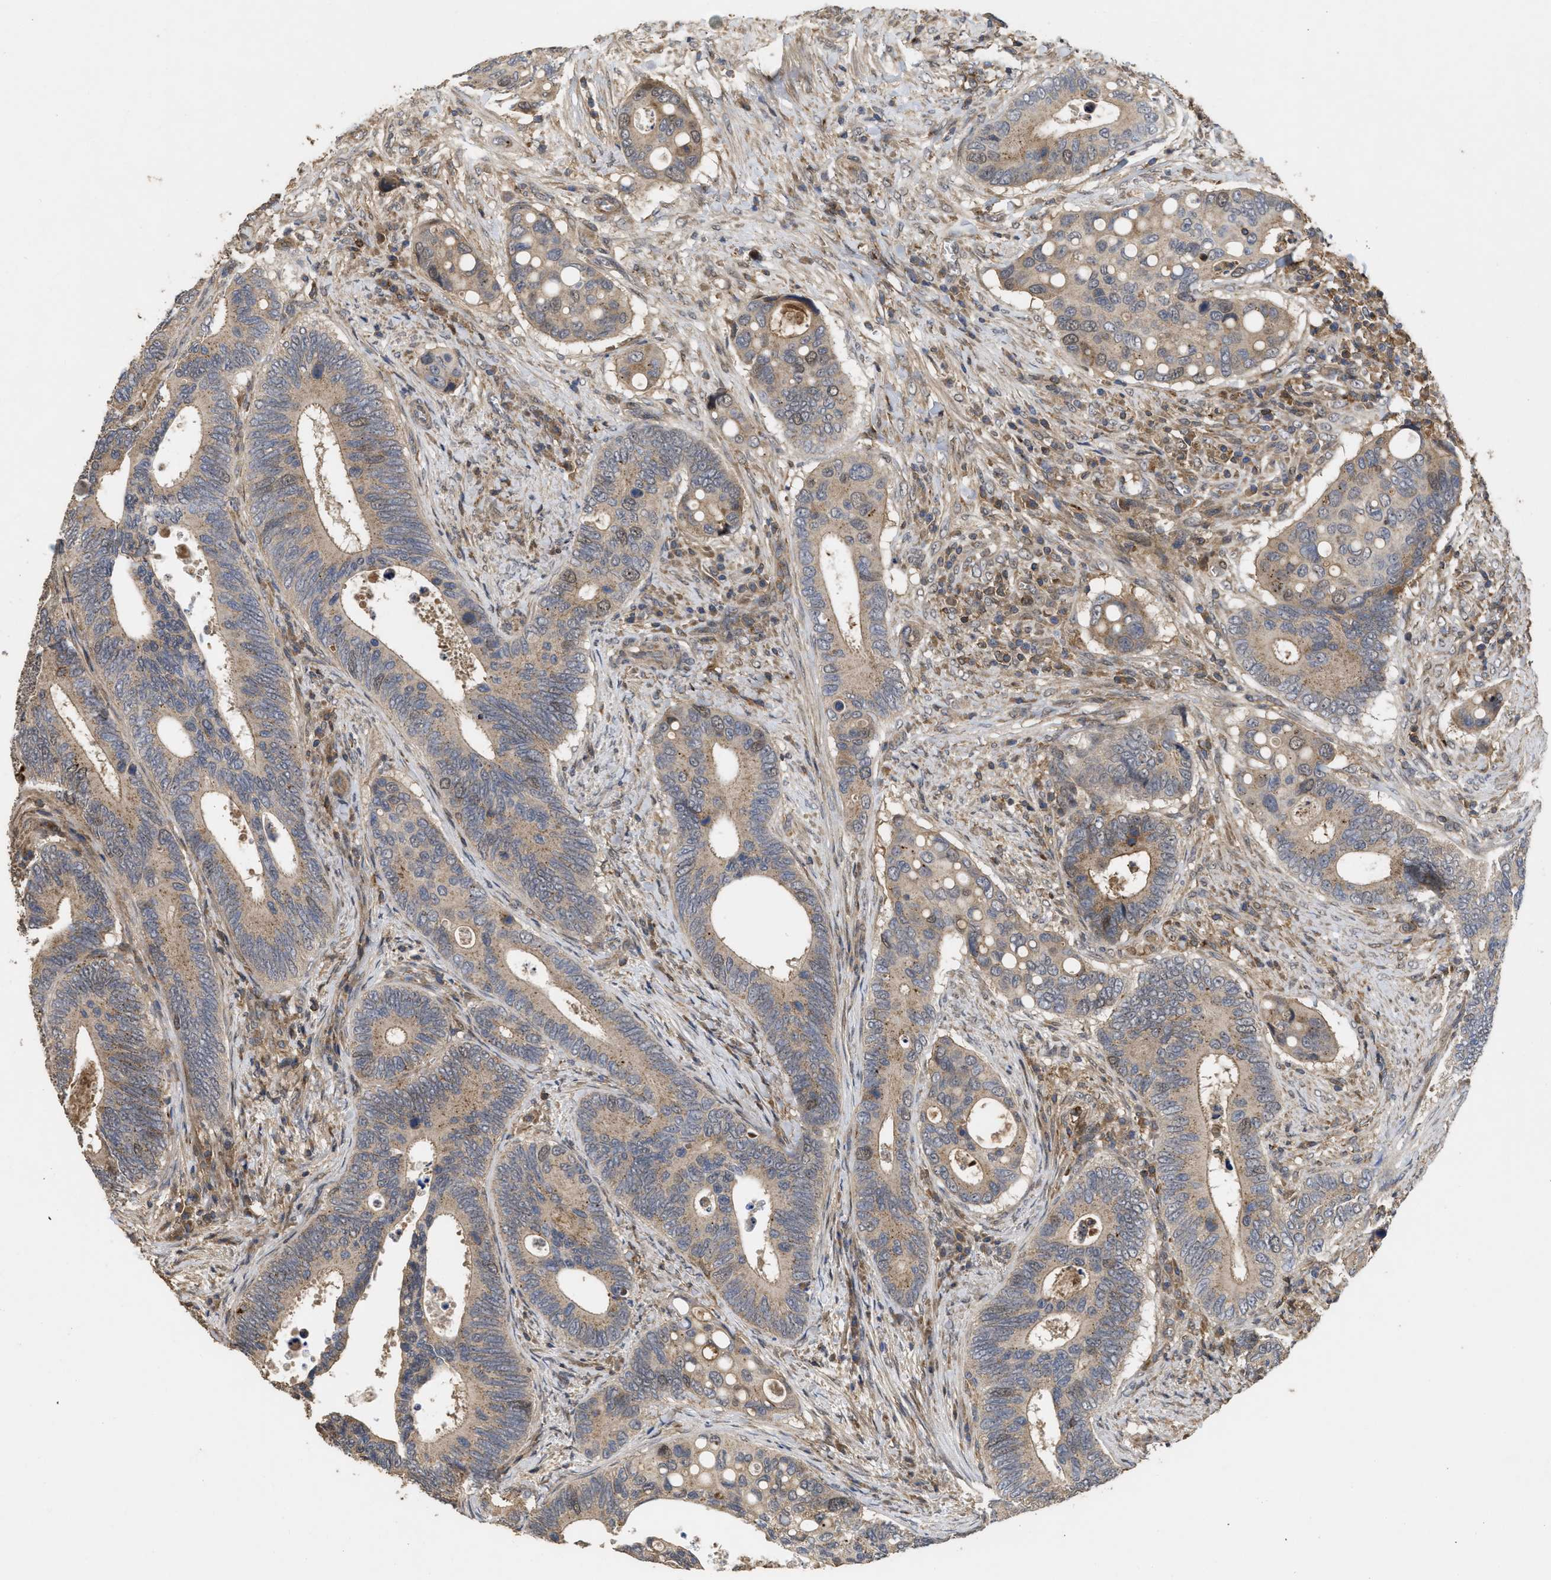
{"staining": {"intensity": "moderate", "quantity": ">75%", "location": "cytoplasmic/membranous,nuclear"}, "tissue": "colorectal cancer", "cell_type": "Tumor cells", "image_type": "cancer", "snomed": [{"axis": "morphology", "description": "Inflammation, NOS"}, {"axis": "morphology", "description": "Adenocarcinoma, NOS"}, {"axis": "topography", "description": "Colon"}], "caption": "Immunohistochemistry of human colorectal cancer reveals medium levels of moderate cytoplasmic/membranous and nuclear positivity in approximately >75% of tumor cells.", "gene": "CBR3", "patient": {"sex": "male", "age": 72}}